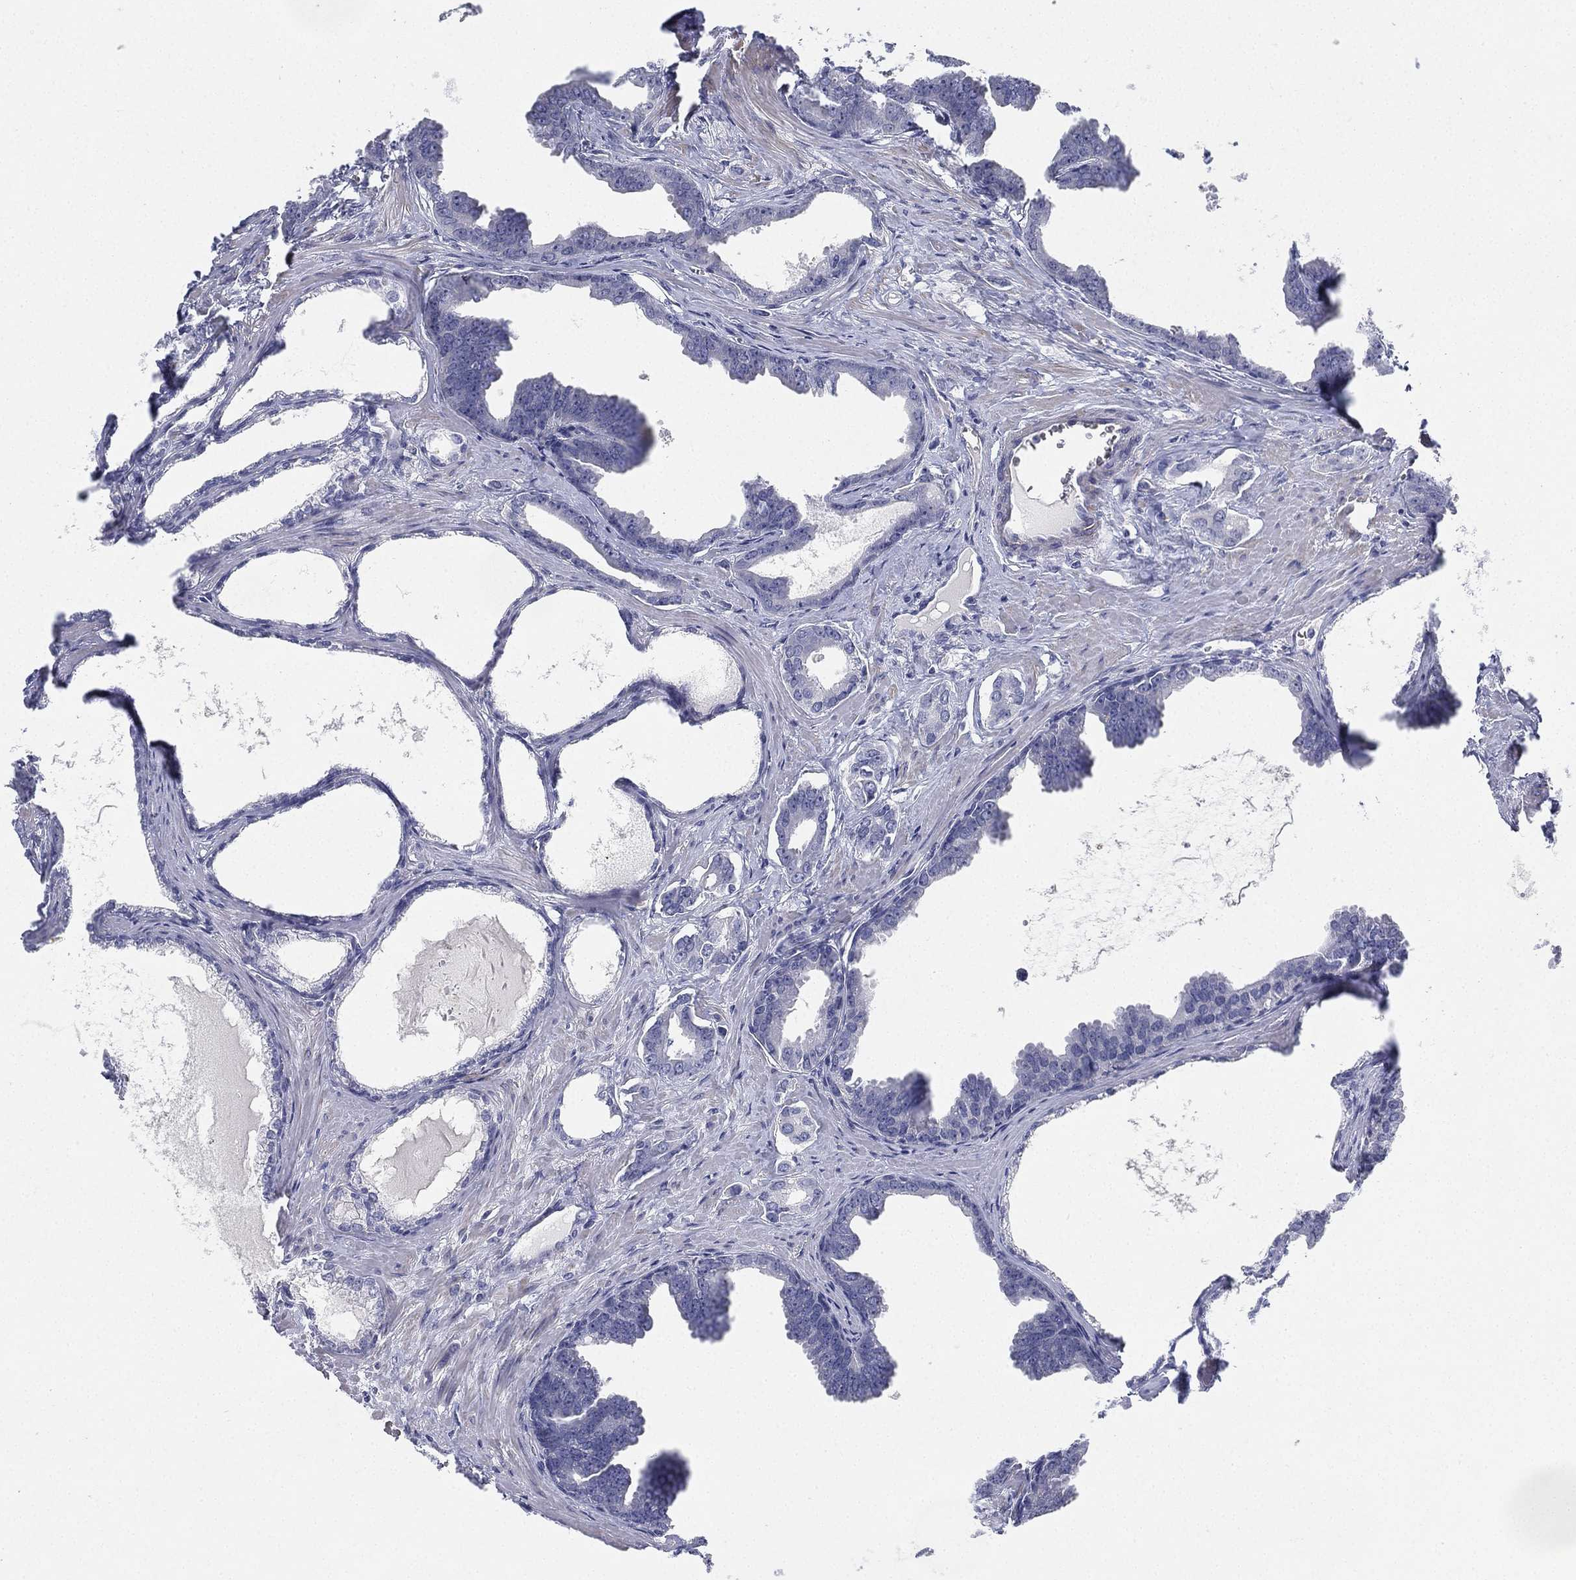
{"staining": {"intensity": "negative", "quantity": "none", "location": "none"}, "tissue": "prostate cancer", "cell_type": "Tumor cells", "image_type": "cancer", "snomed": [{"axis": "morphology", "description": "Adenocarcinoma, NOS"}, {"axis": "topography", "description": "Prostate"}], "caption": "A photomicrograph of human prostate cancer (adenocarcinoma) is negative for staining in tumor cells. (DAB immunohistochemistry visualized using brightfield microscopy, high magnification).", "gene": "HEATR4", "patient": {"sex": "male", "age": 66}}